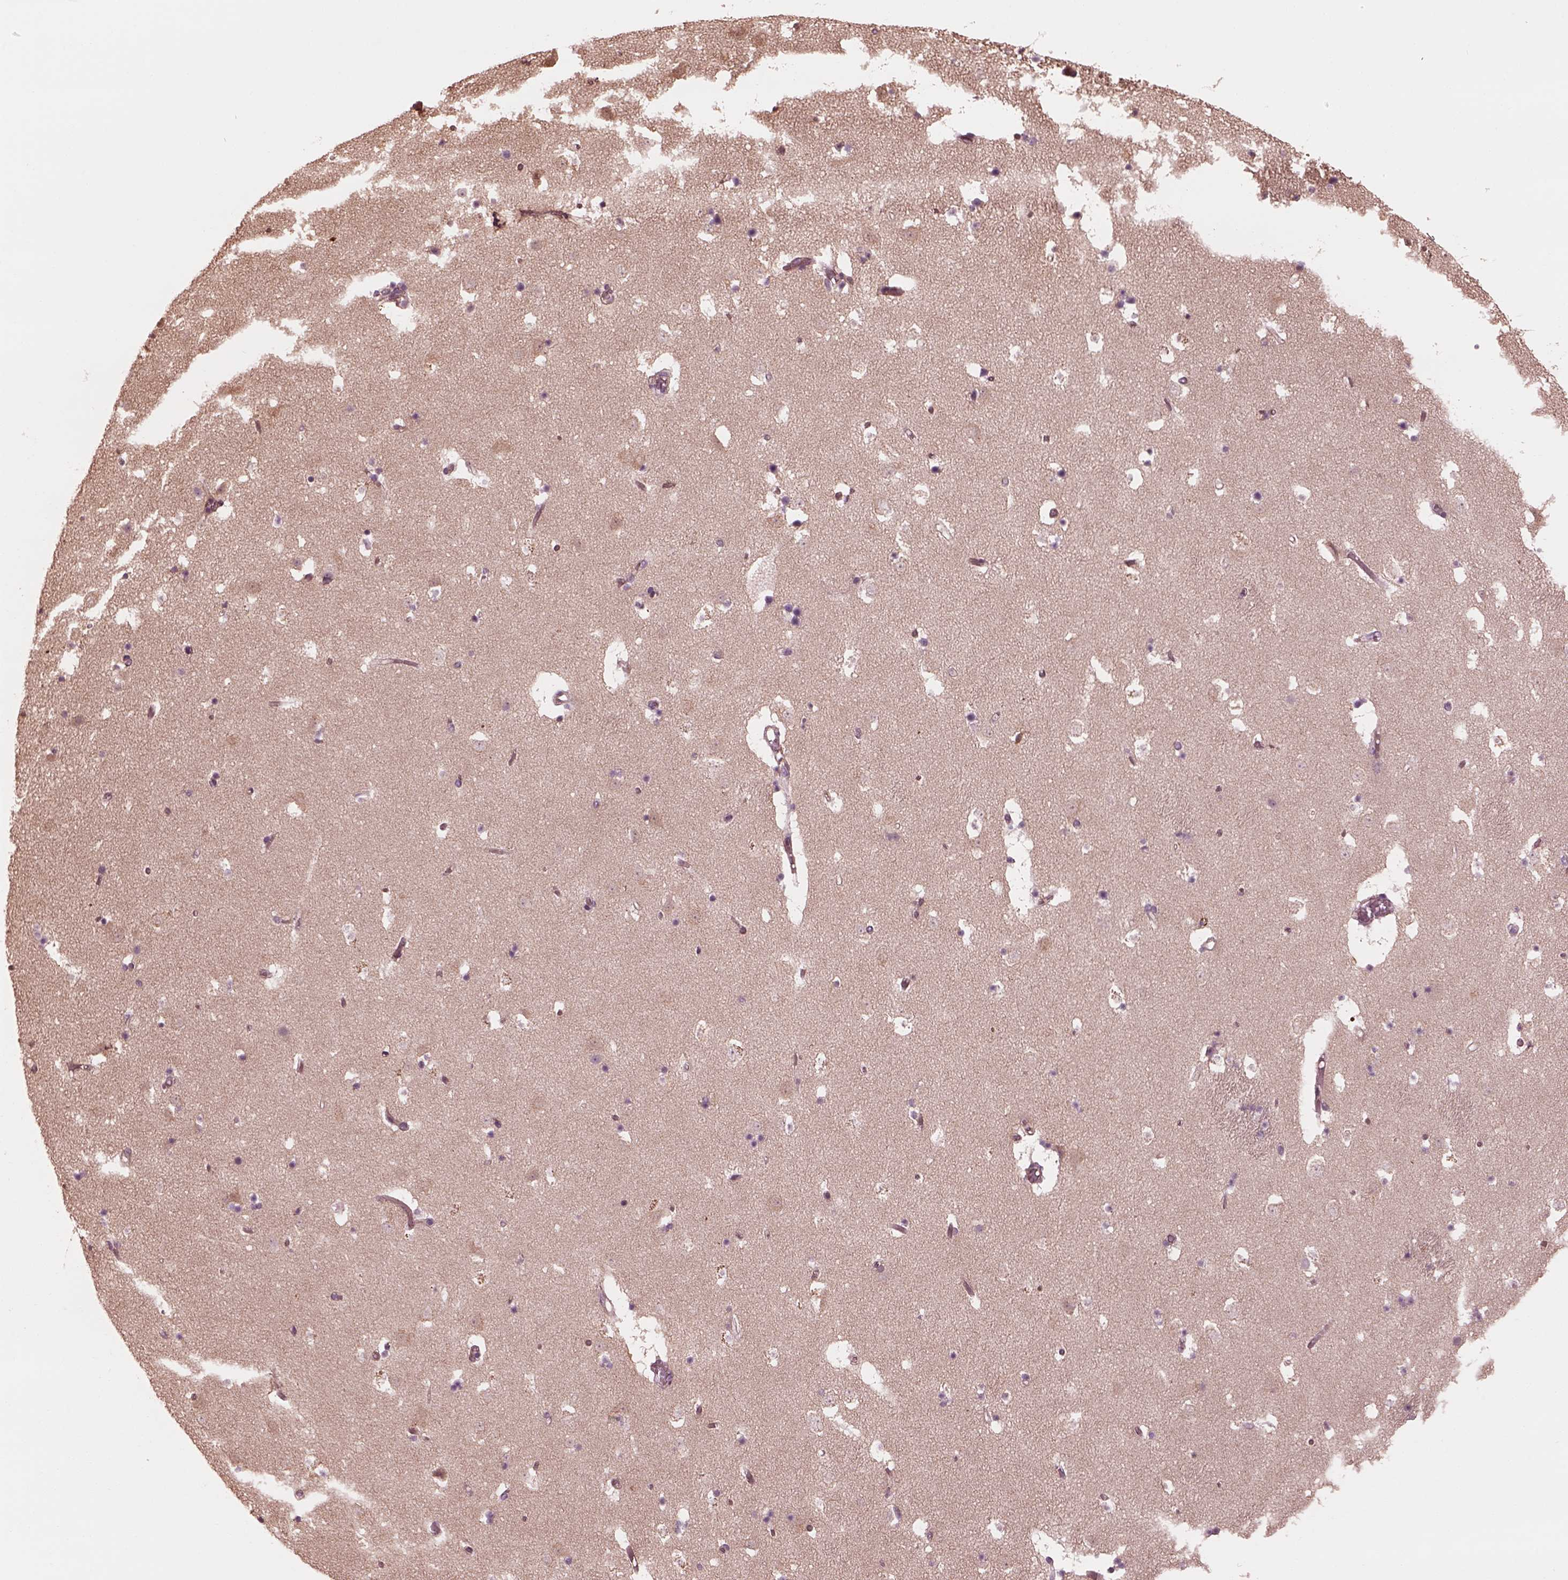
{"staining": {"intensity": "negative", "quantity": "none", "location": "none"}, "tissue": "caudate", "cell_type": "Glial cells", "image_type": "normal", "snomed": [{"axis": "morphology", "description": "Normal tissue, NOS"}, {"axis": "topography", "description": "Lateral ventricle wall"}], "caption": "DAB immunohistochemical staining of benign caudate exhibits no significant expression in glial cells. (Immunohistochemistry, brightfield microscopy, high magnification).", "gene": "STK33", "patient": {"sex": "female", "age": 42}}